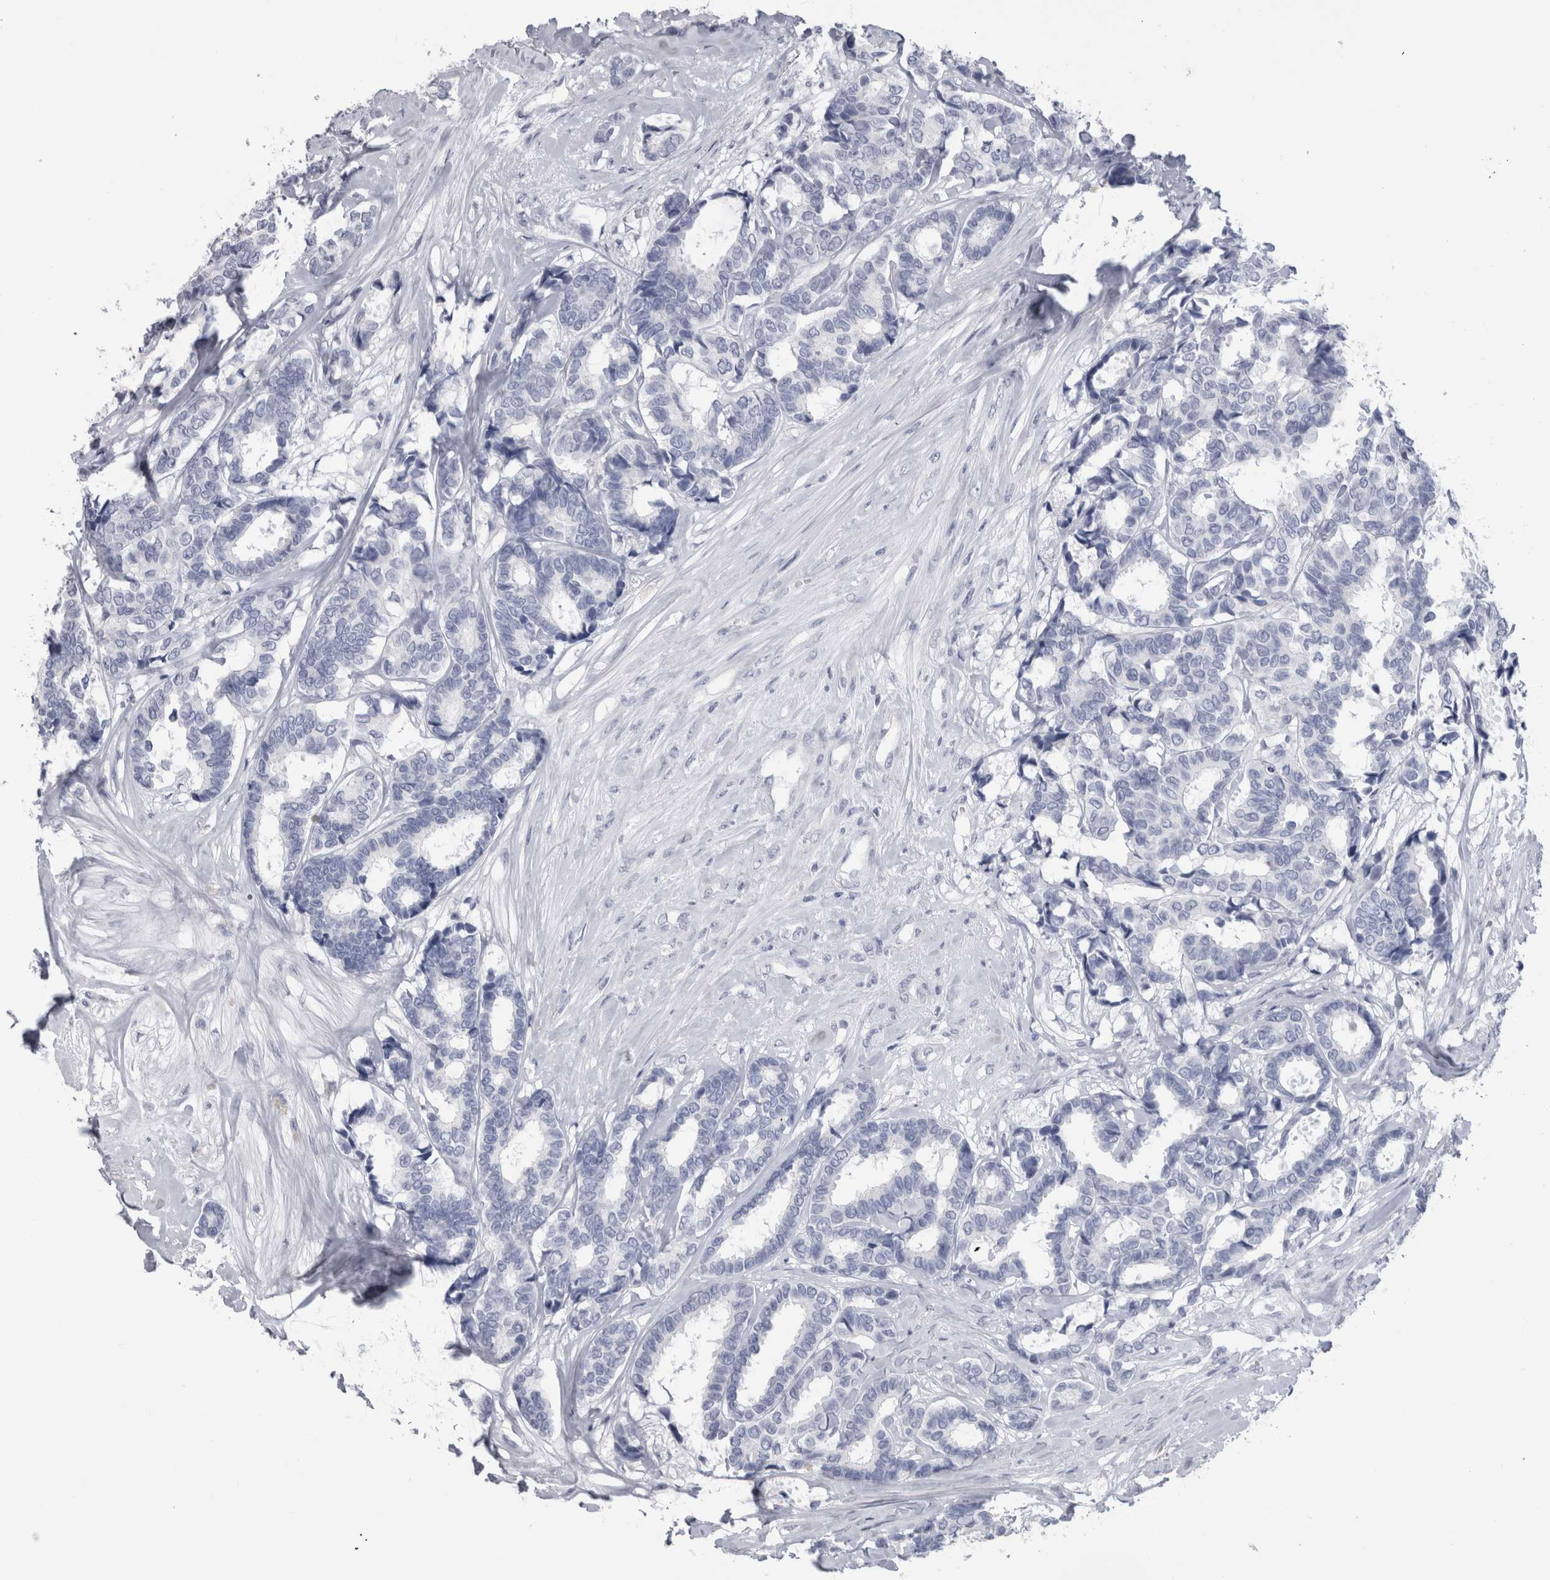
{"staining": {"intensity": "negative", "quantity": "none", "location": "none"}, "tissue": "breast cancer", "cell_type": "Tumor cells", "image_type": "cancer", "snomed": [{"axis": "morphology", "description": "Duct carcinoma"}, {"axis": "topography", "description": "Breast"}], "caption": "High power microscopy image of an IHC image of breast cancer, revealing no significant positivity in tumor cells.", "gene": "PTH", "patient": {"sex": "female", "age": 87}}